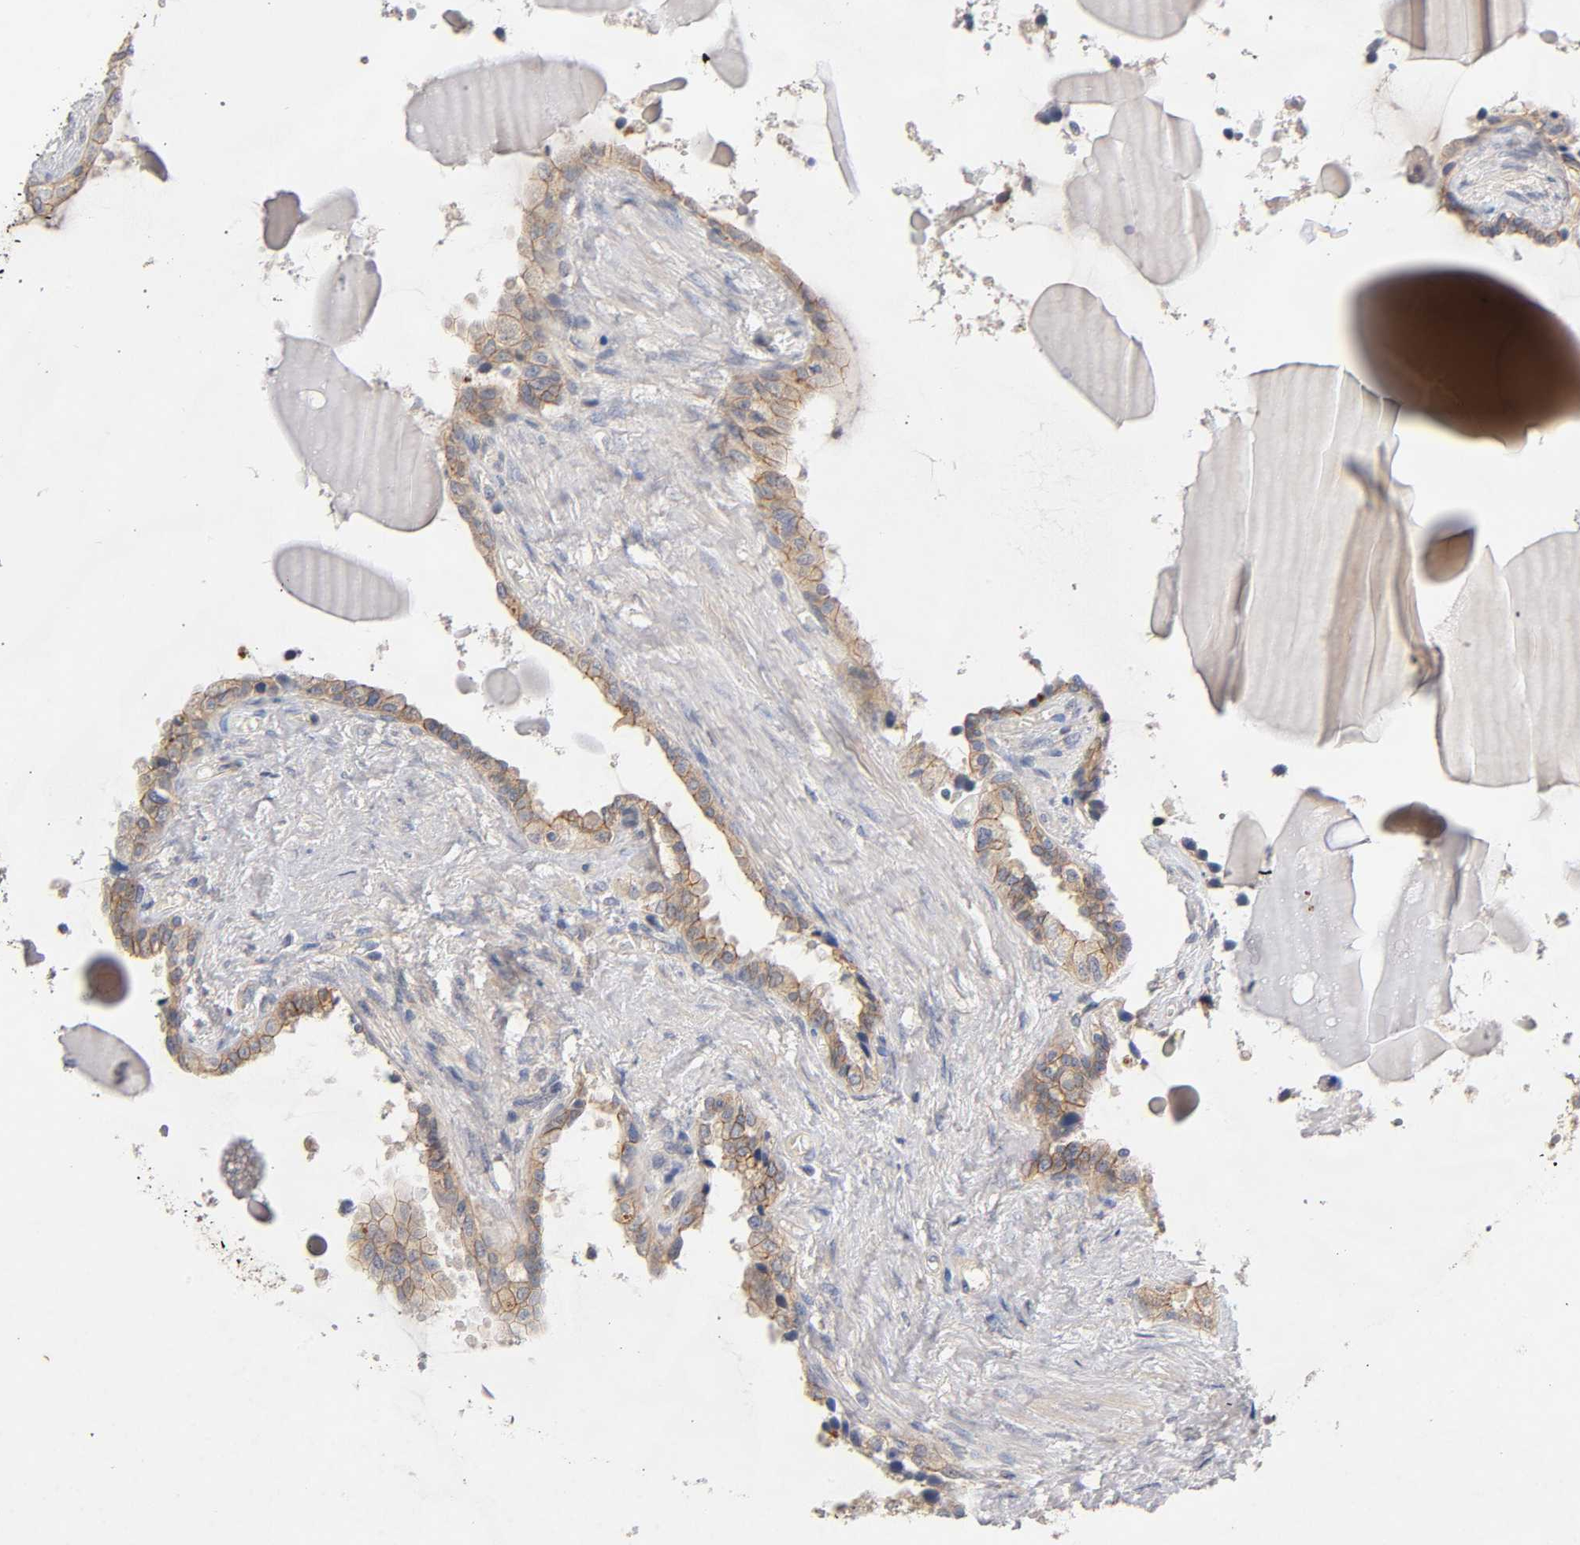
{"staining": {"intensity": "moderate", "quantity": ">75%", "location": "cytoplasmic/membranous"}, "tissue": "seminal vesicle", "cell_type": "Glandular cells", "image_type": "normal", "snomed": [{"axis": "morphology", "description": "Normal tissue, NOS"}, {"axis": "morphology", "description": "Inflammation, NOS"}, {"axis": "topography", "description": "Urinary bladder"}, {"axis": "topography", "description": "Prostate"}, {"axis": "topography", "description": "Seminal veicle"}], "caption": "This image demonstrates immunohistochemistry staining of normal human seminal vesicle, with medium moderate cytoplasmic/membranous expression in approximately >75% of glandular cells.", "gene": "PDZD11", "patient": {"sex": "male", "age": 82}}